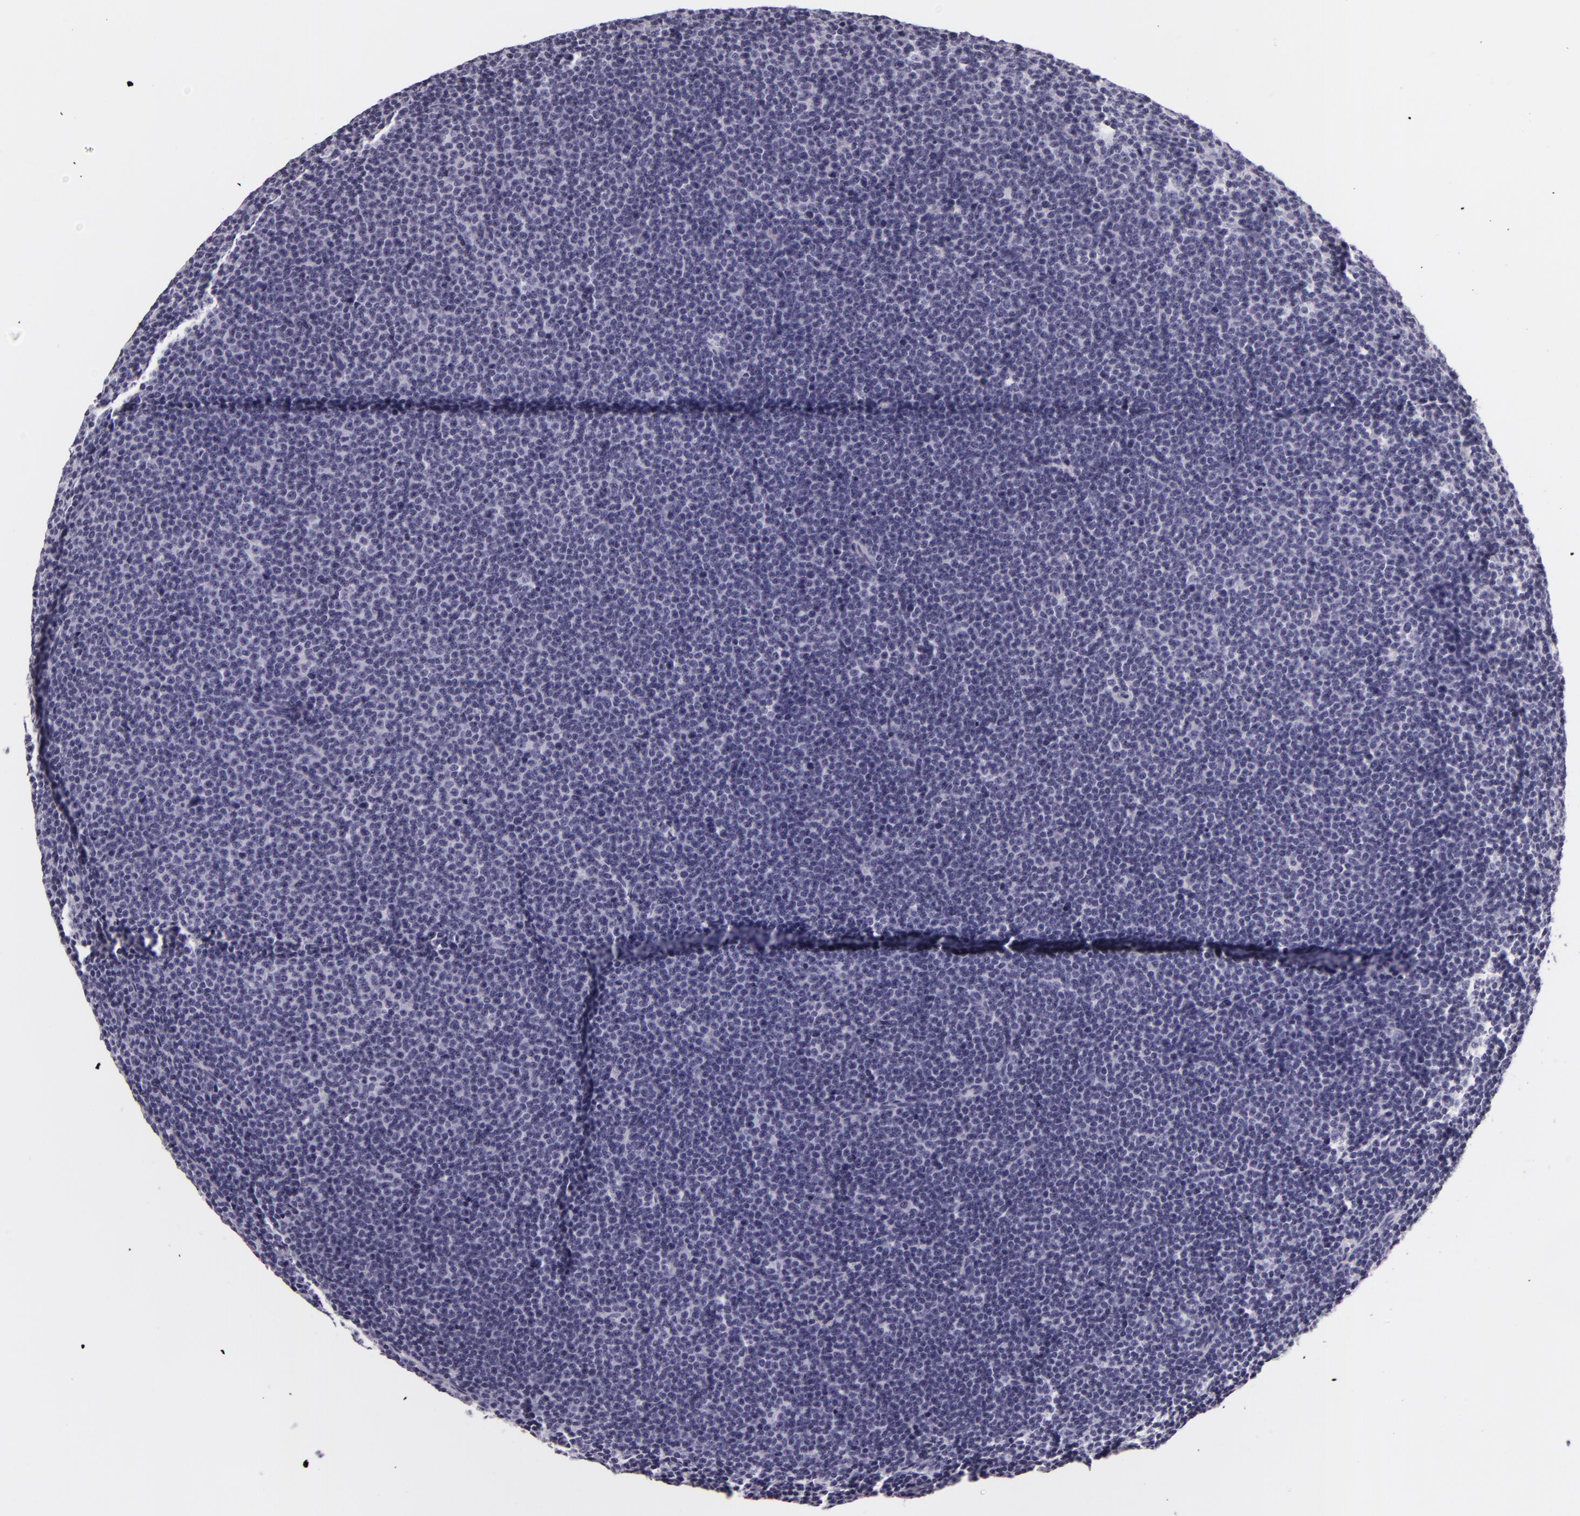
{"staining": {"intensity": "negative", "quantity": "none", "location": "none"}, "tissue": "lymphoma", "cell_type": "Tumor cells", "image_type": "cancer", "snomed": [{"axis": "morphology", "description": "Malignant lymphoma, non-Hodgkin's type, Low grade"}, {"axis": "topography", "description": "Lymph node"}], "caption": "Tumor cells are negative for protein expression in human malignant lymphoma, non-Hodgkin's type (low-grade).", "gene": "DLG4", "patient": {"sex": "female", "age": 69}}